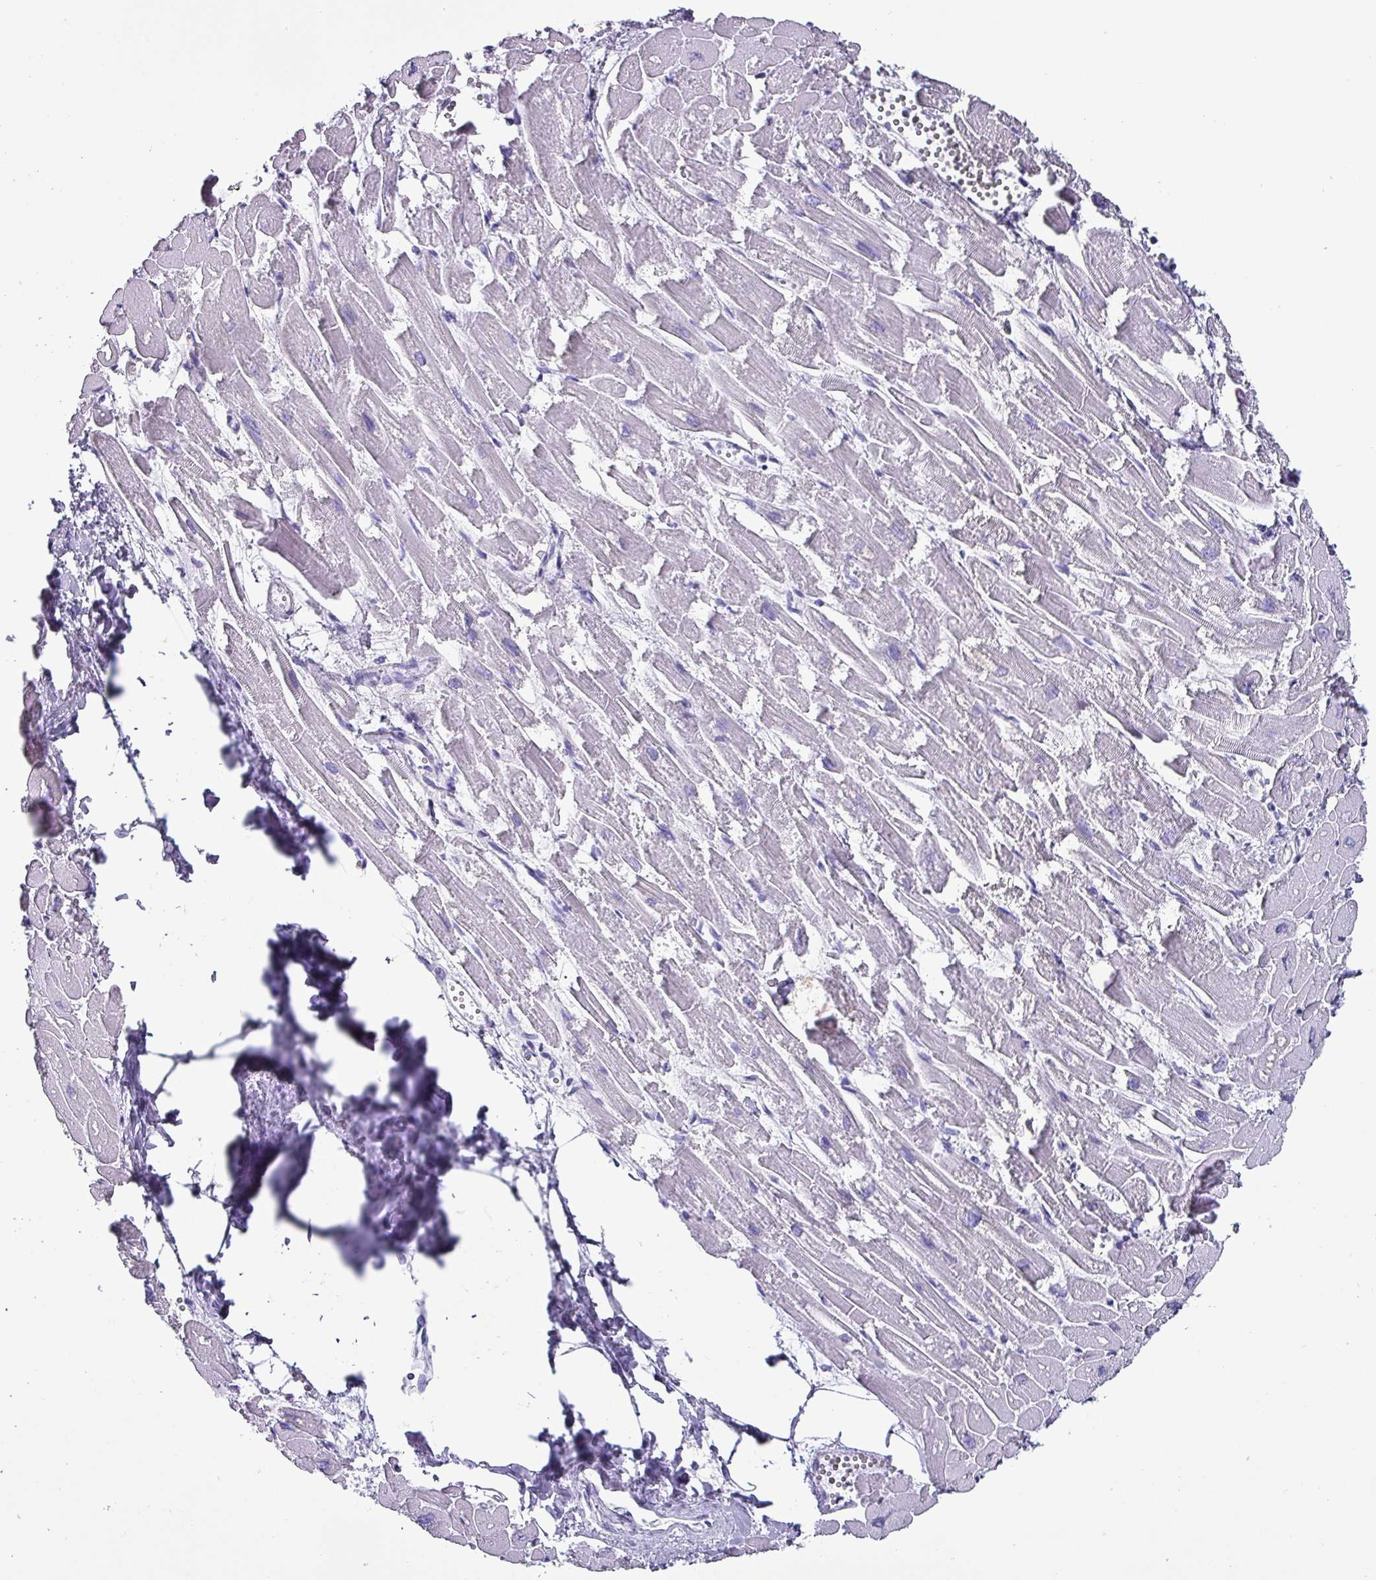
{"staining": {"intensity": "negative", "quantity": "none", "location": "none"}, "tissue": "heart muscle", "cell_type": "Cardiomyocytes", "image_type": "normal", "snomed": [{"axis": "morphology", "description": "Normal tissue, NOS"}, {"axis": "topography", "description": "Heart"}], "caption": "A high-resolution micrograph shows immunohistochemistry staining of benign heart muscle, which demonstrates no significant expression in cardiomyocytes.", "gene": "KRT6A", "patient": {"sex": "male", "age": 54}}